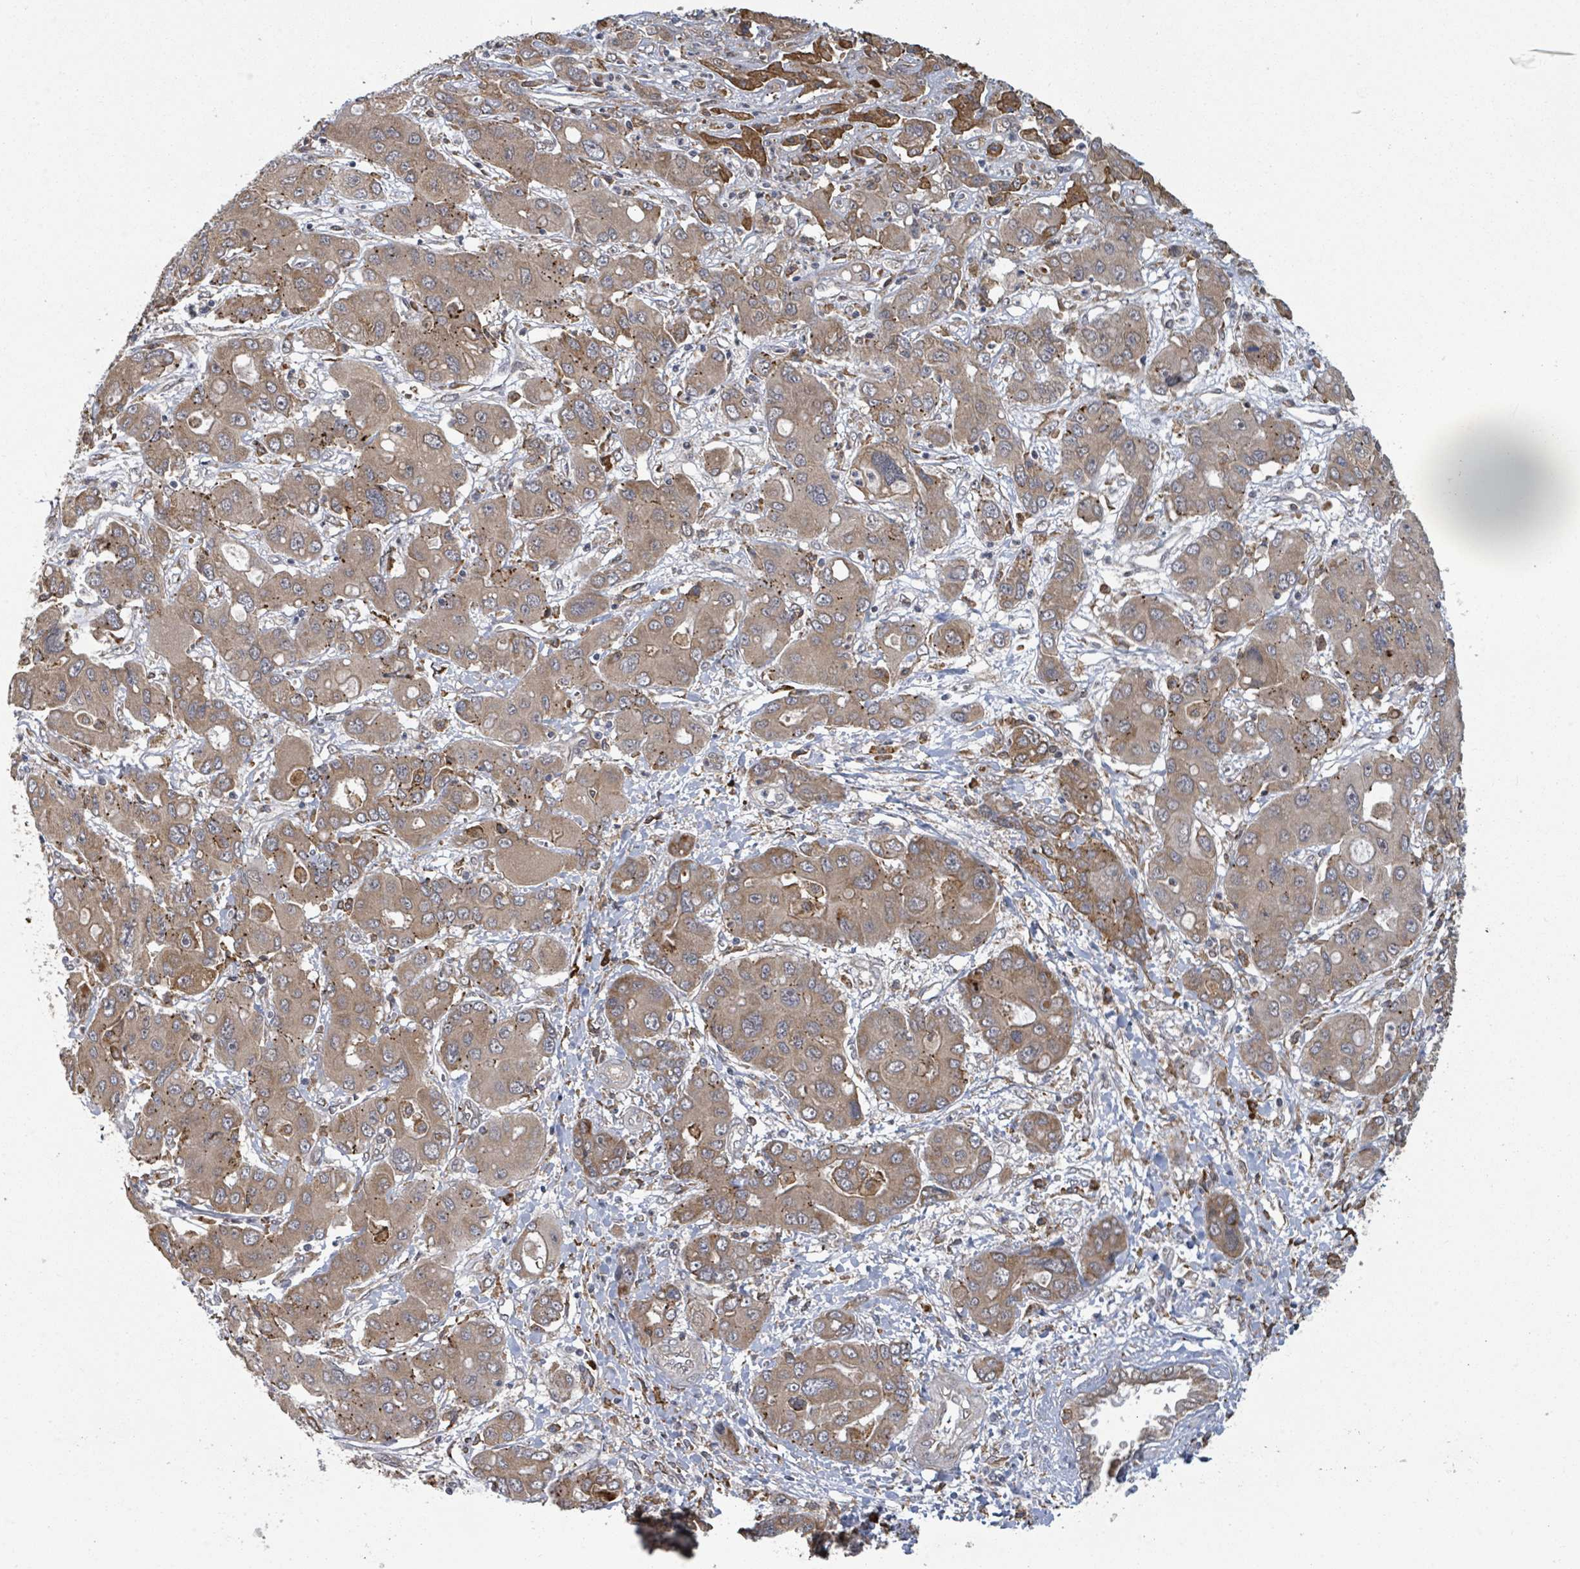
{"staining": {"intensity": "weak", "quantity": ">75%", "location": "cytoplasmic/membranous"}, "tissue": "liver cancer", "cell_type": "Tumor cells", "image_type": "cancer", "snomed": [{"axis": "morphology", "description": "Cholangiocarcinoma"}, {"axis": "topography", "description": "Liver"}], "caption": "Protein staining of cholangiocarcinoma (liver) tissue demonstrates weak cytoplasmic/membranous expression in about >75% of tumor cells.", "gene": "SHROOM2", "patient": {"sex": "male", "age": 67}}